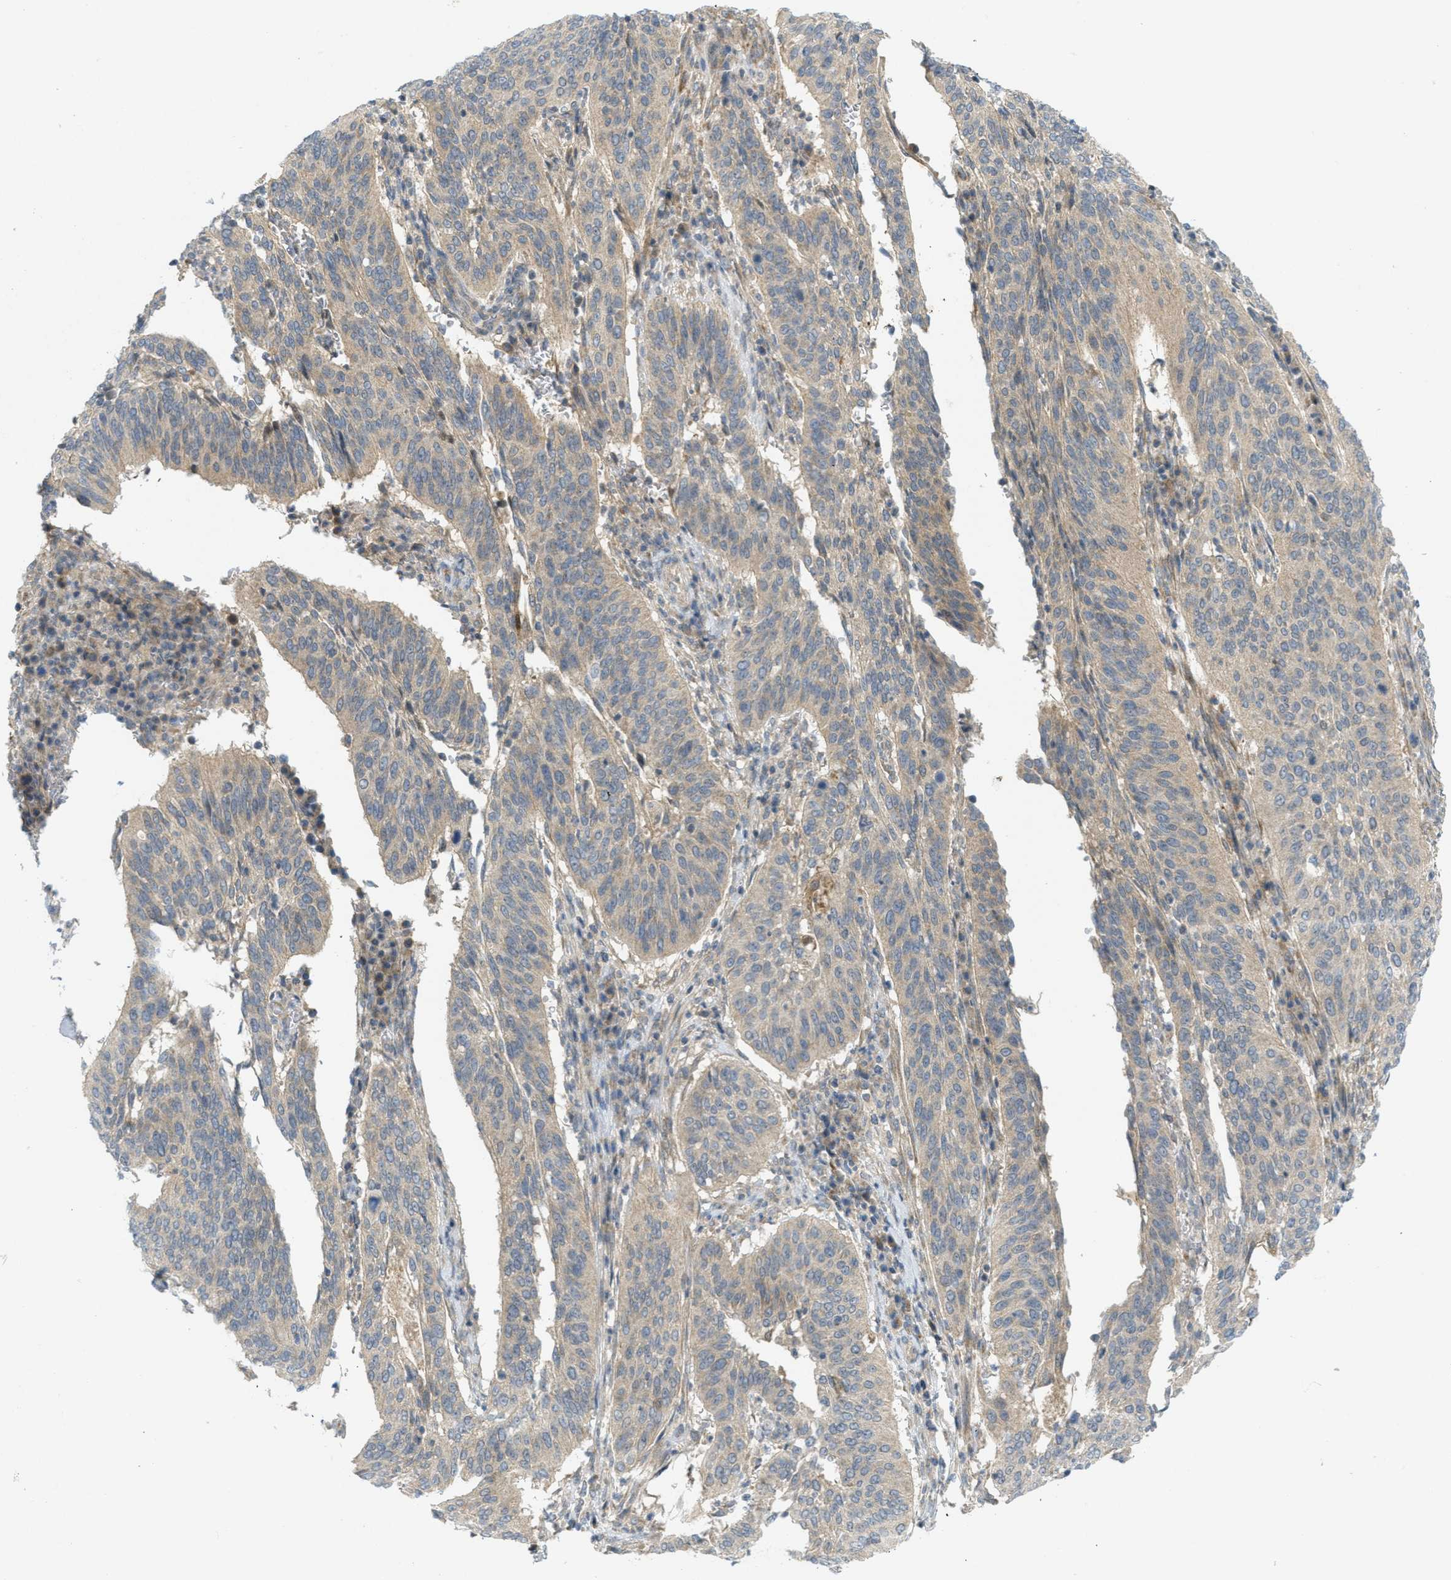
{"staining": {"intensity": "weak", "quantity": ">75%", "location": "cytoplasmic/membranous"}, "tissue": "cervical cancer", "cell_type": "Tumor cells", "image_type": "cancer", "snomed": [{"axis": "morphology", "description": "Normal tissue, NOS"}, {"axis": "morphology", "description": "Squamous cell carcinoma, NOS"}, {"axis": "topography", "description": "Cervix"}], "caption": "The image shows a brown stain indicating the presence of a protein in the cytoplasmic/membranous of tumor cells in cervical cancer (squamous cell carcinoma).", "gene": "PROC", "patient": {"sex": "female", "age": 39}}